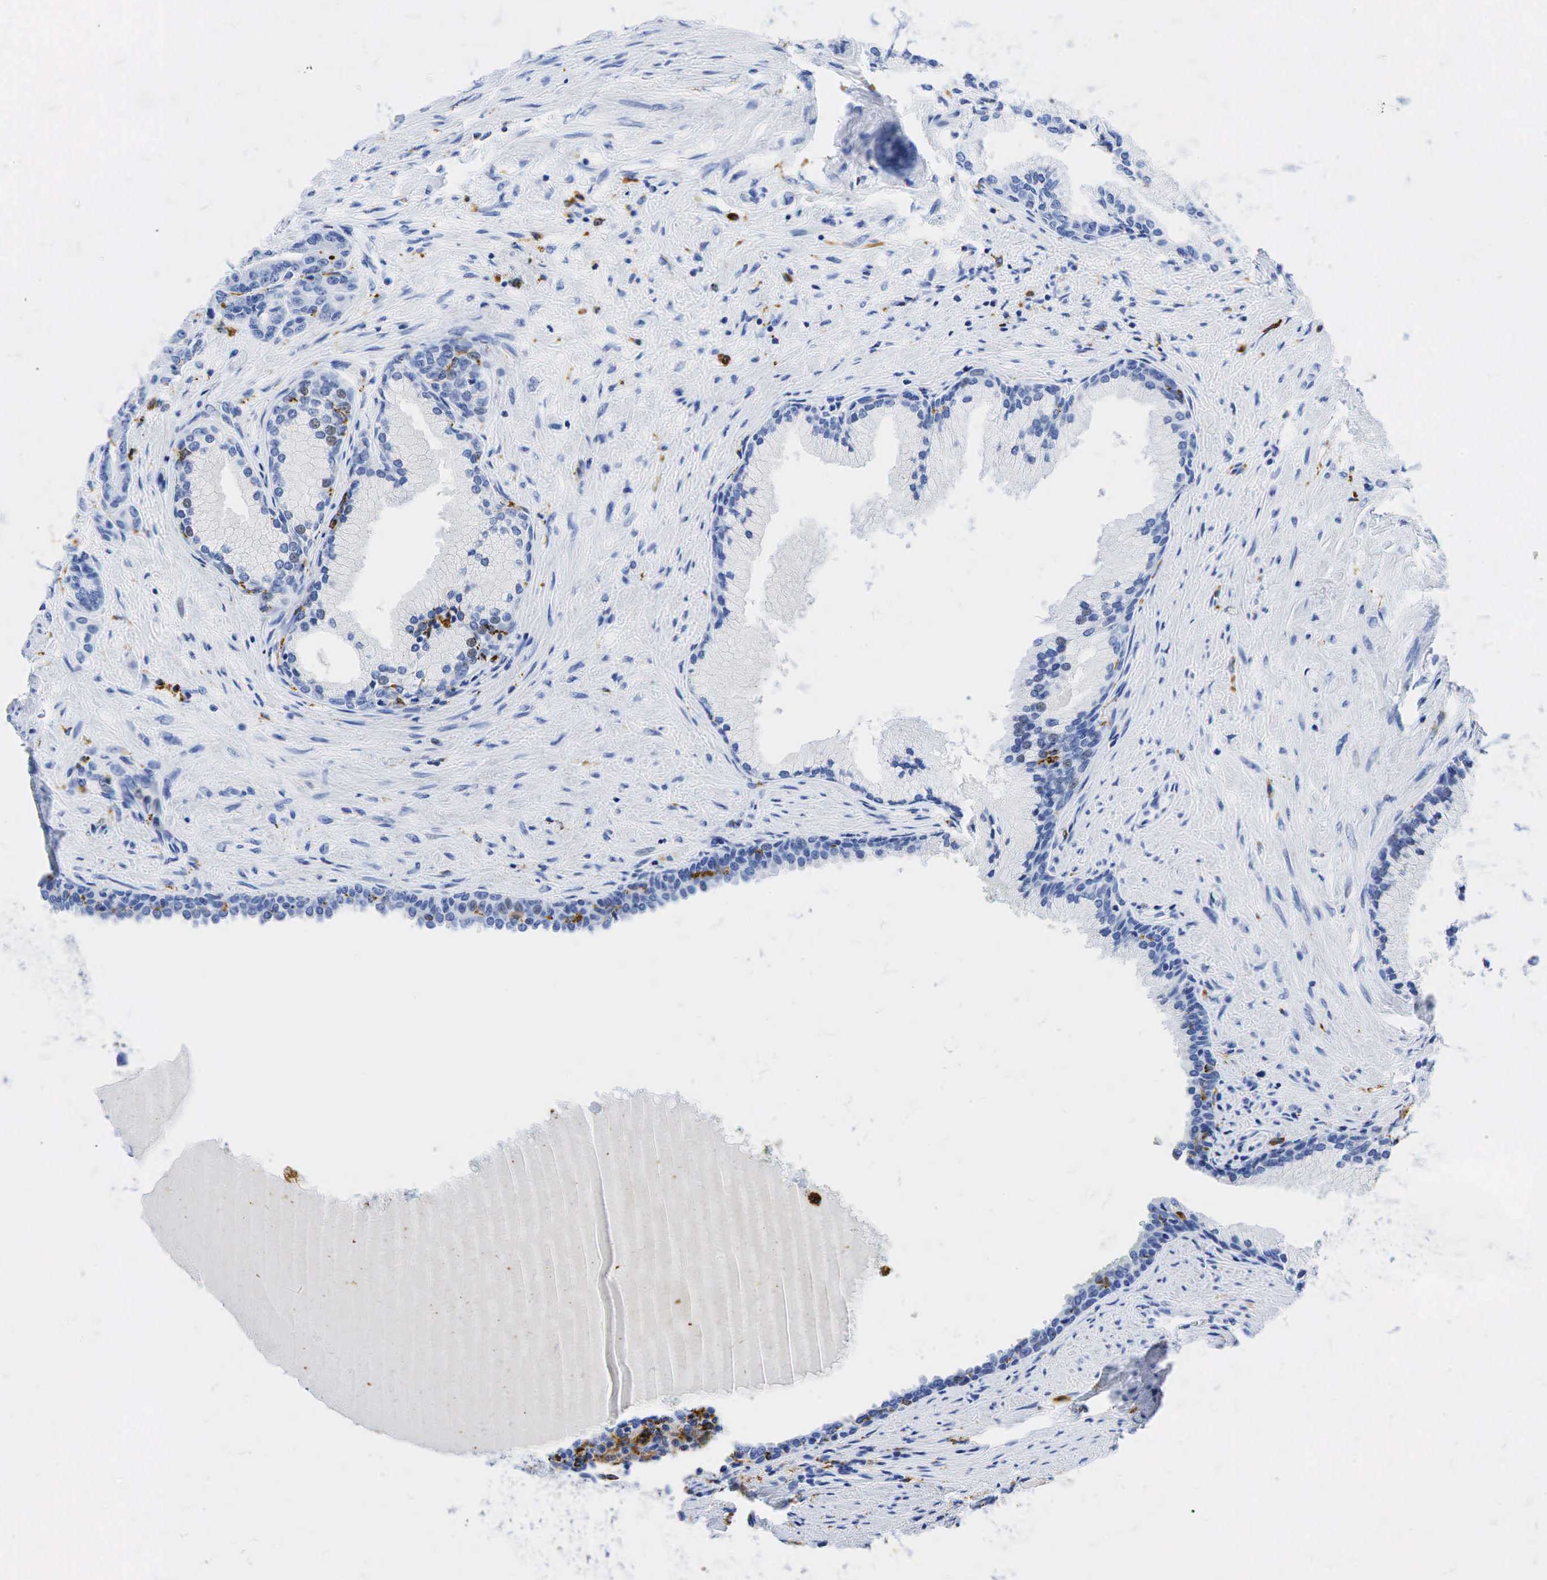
{"staining": {"intensity": "negative", "quantity": "none", "location": "none"}, "tissue": "prostate cancer", "cell_type": "Tumor cells", "image_type": "cancer", "snomed": [{"axis": "morphology", "description": "Adenocarcinoma, High grade"}, {"axis": "topography", "description": "Prostate"}], "caption": "Tumor cells show no significant protein expression in prostate cancer.", "gene": "CD68", "patient": {"sex": "male", "age": 64}}